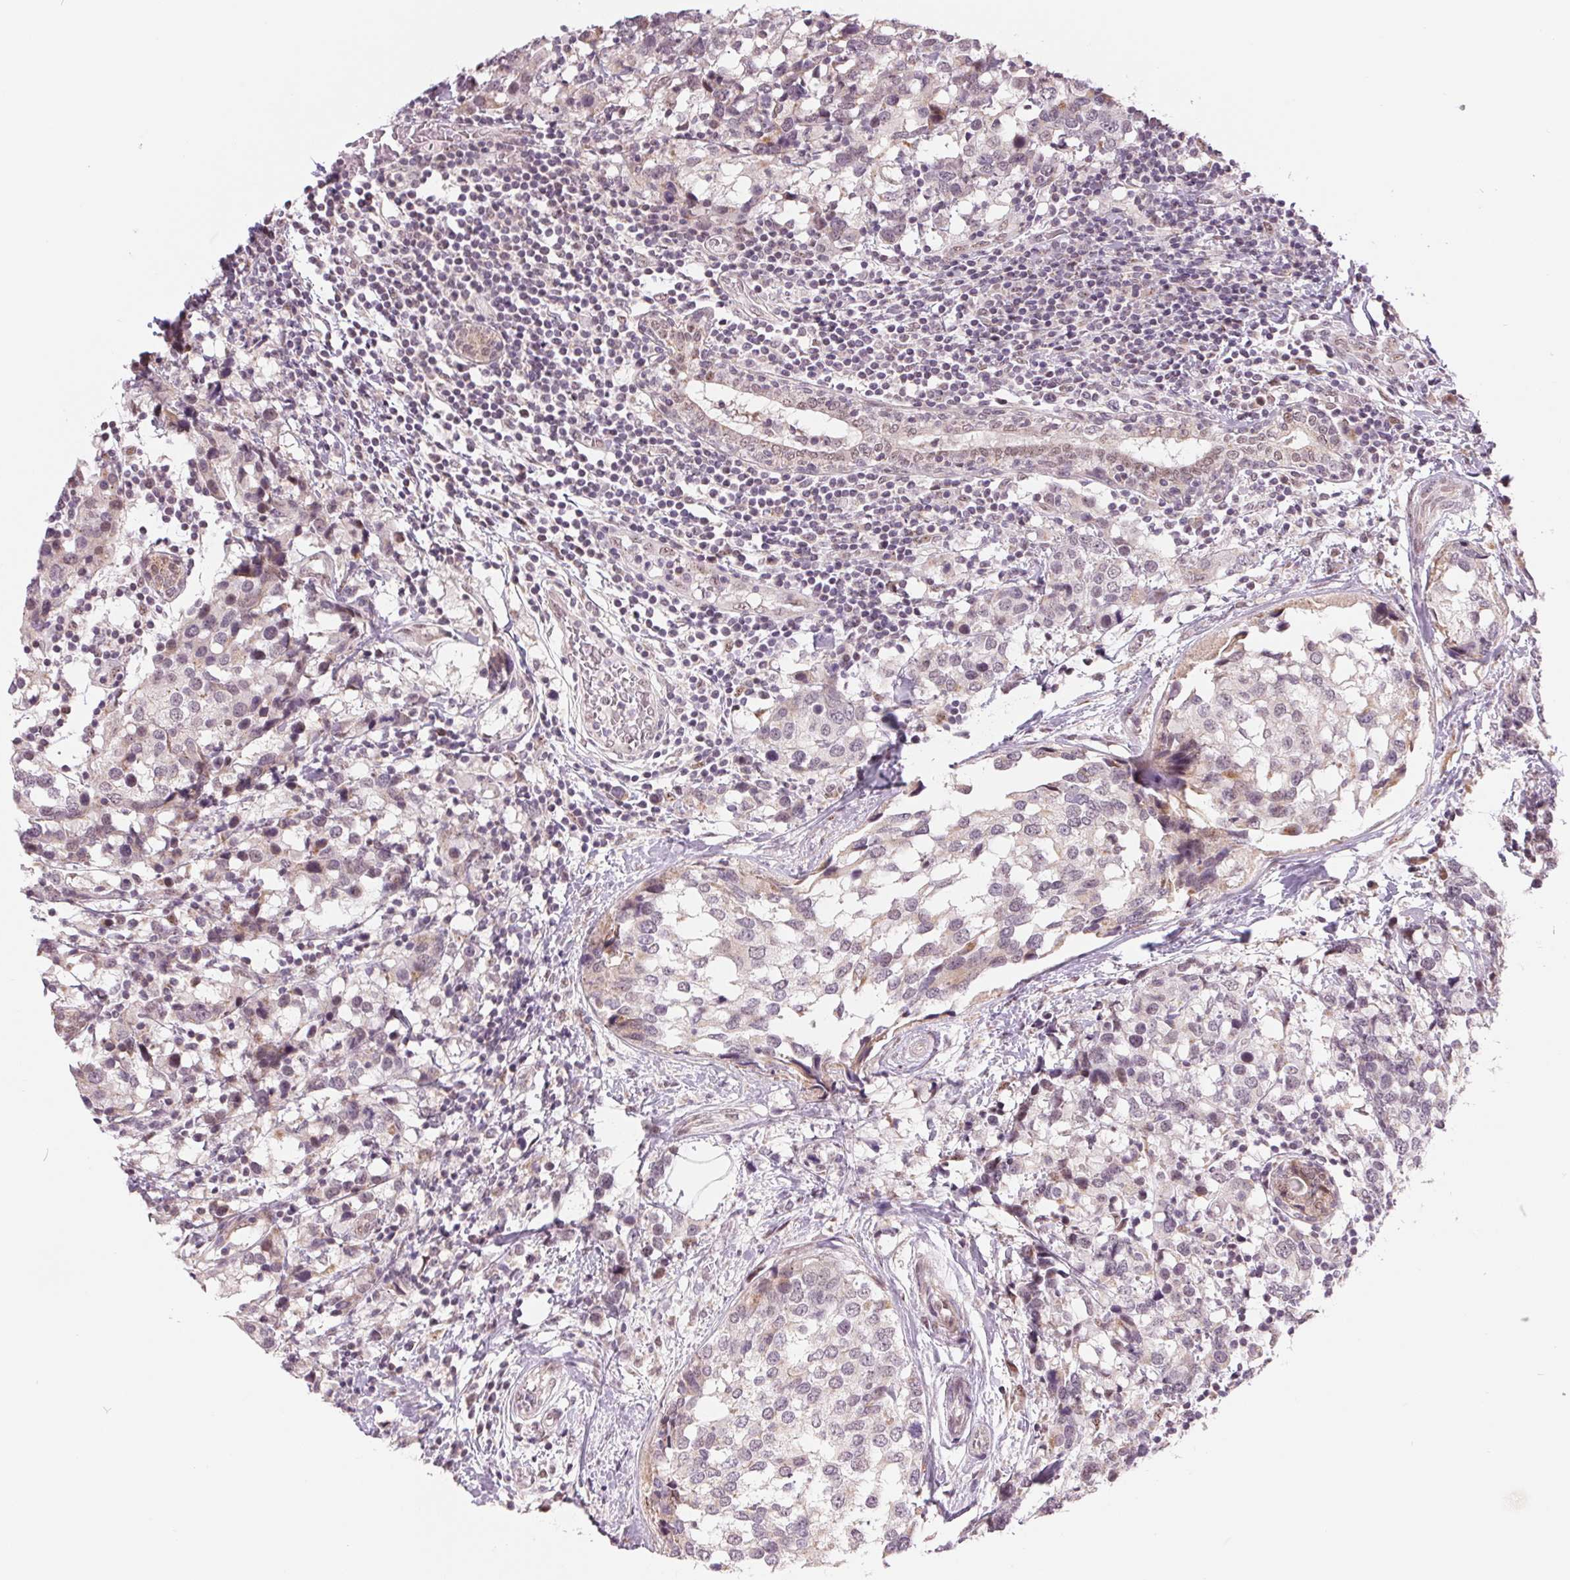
{"staining": {"intensity": "negative", "quantity": "none", "location": "none"}, "tissue": "breast cancer", "cell_type": "Tumor cells", "image_type": "cancer", "snomed": [{"axis": "morphology", "description": "Lobular carcinoma"}, {"axis": "topography", "description": "Breast"}], "caption": "IHC micrograph of neoplastic tissue: lobular carcinoma (breast) stained with DAB displays no significant protein positivity in tumor cells.", "gene": "ARHGAP32", "patient": {"sex": "female", "age": 59}}